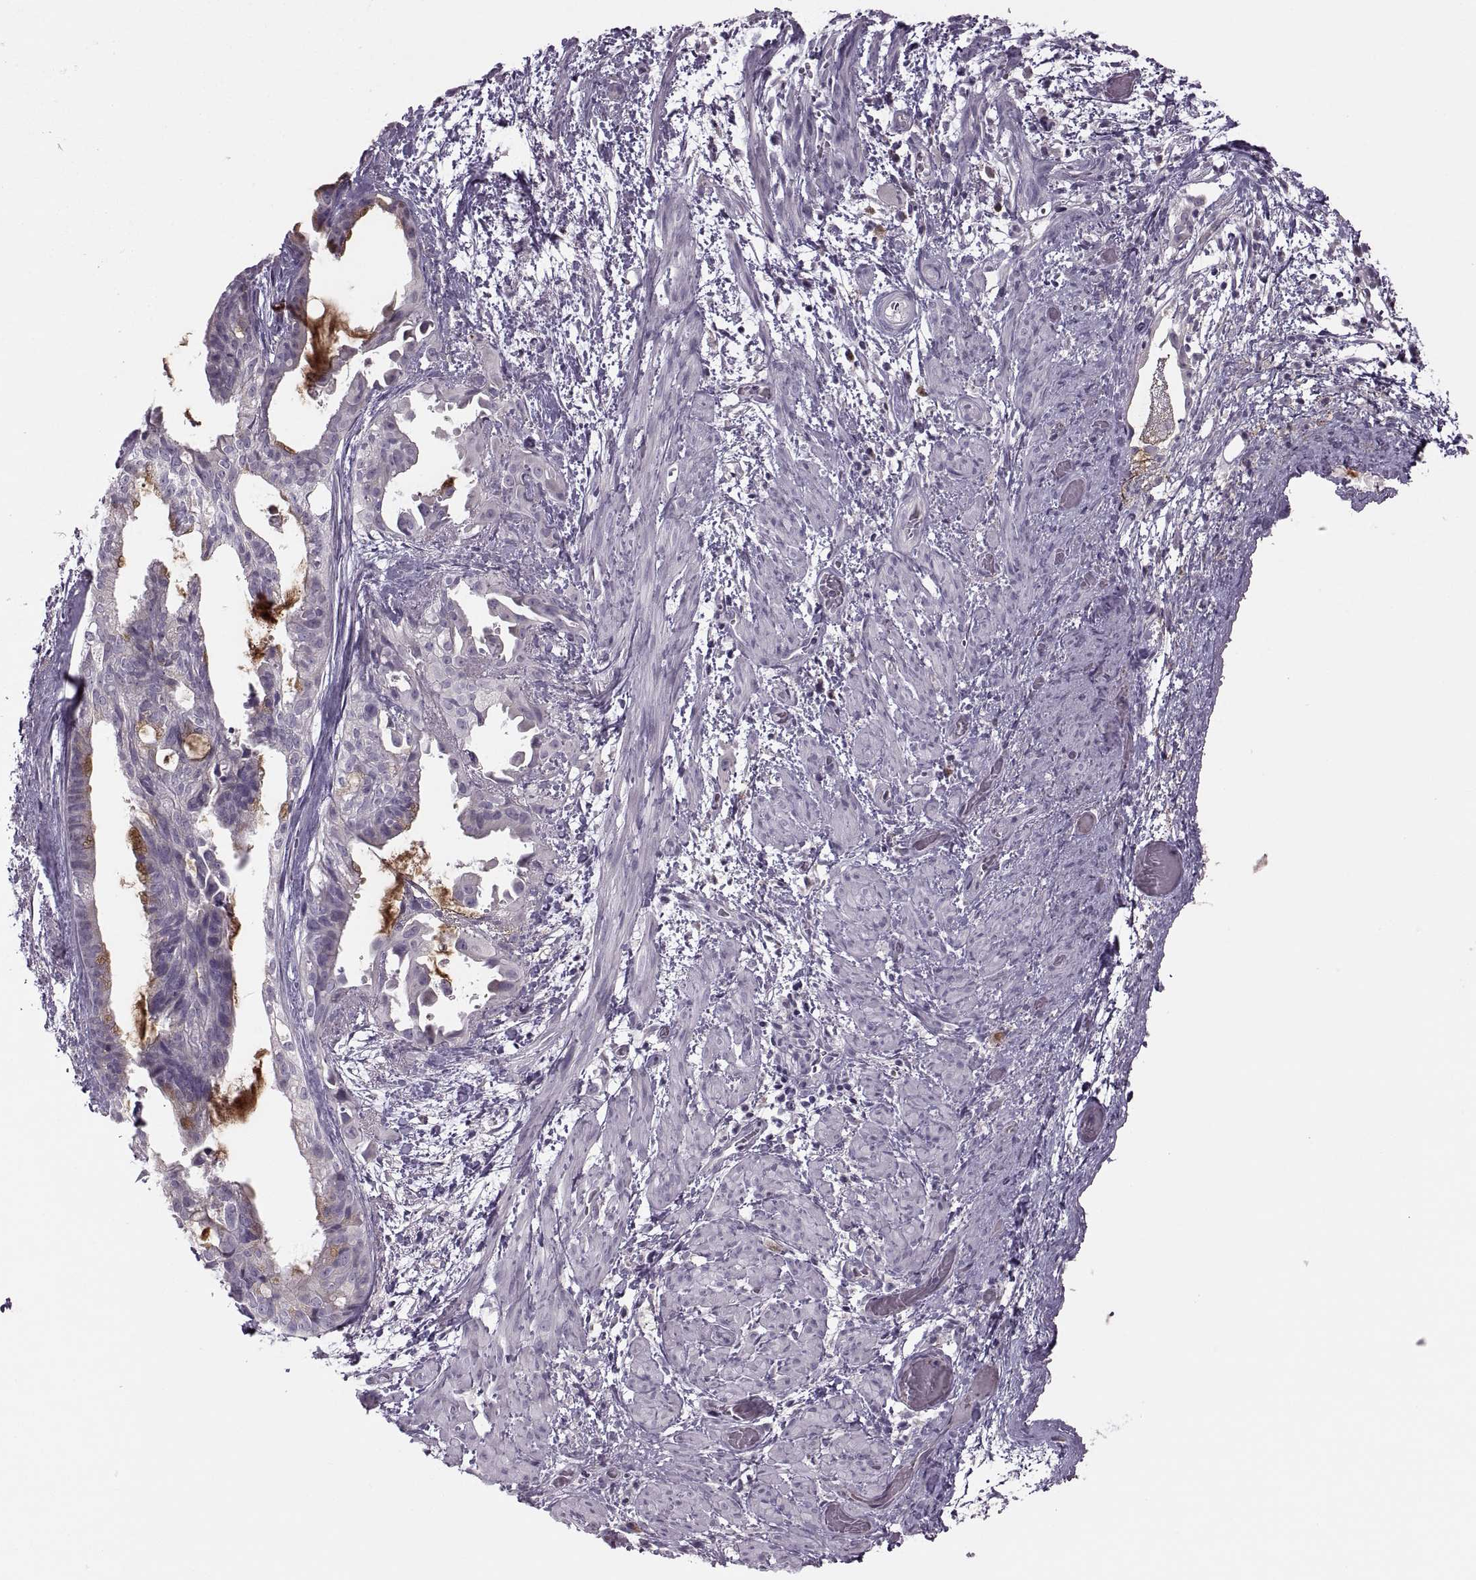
{"staining": {"intensity": "negative", "quantity": "none", "location": "none"}, "tissue": "endometrial cancer", "cell_type": "Tumor cells", "image_type": "cancer", "snomed": [{"axis": "morphology", "description": "Adenocarcinoma, NOS"}, {"axis": "topography", "description": "Endometrium"}], "caption": "The immunohistochemistry (IHC) histopathology image has no significant positivity in tumor cells of endometrial adenocarcinoma tissue. (DAB (3,3'-diaminobenzidine) immunohistochemistry (IHC) visualized using brightfield microscopy, high magnification).", "gene": "H2AP", "patient": {"sex": "female", "age": 86}}